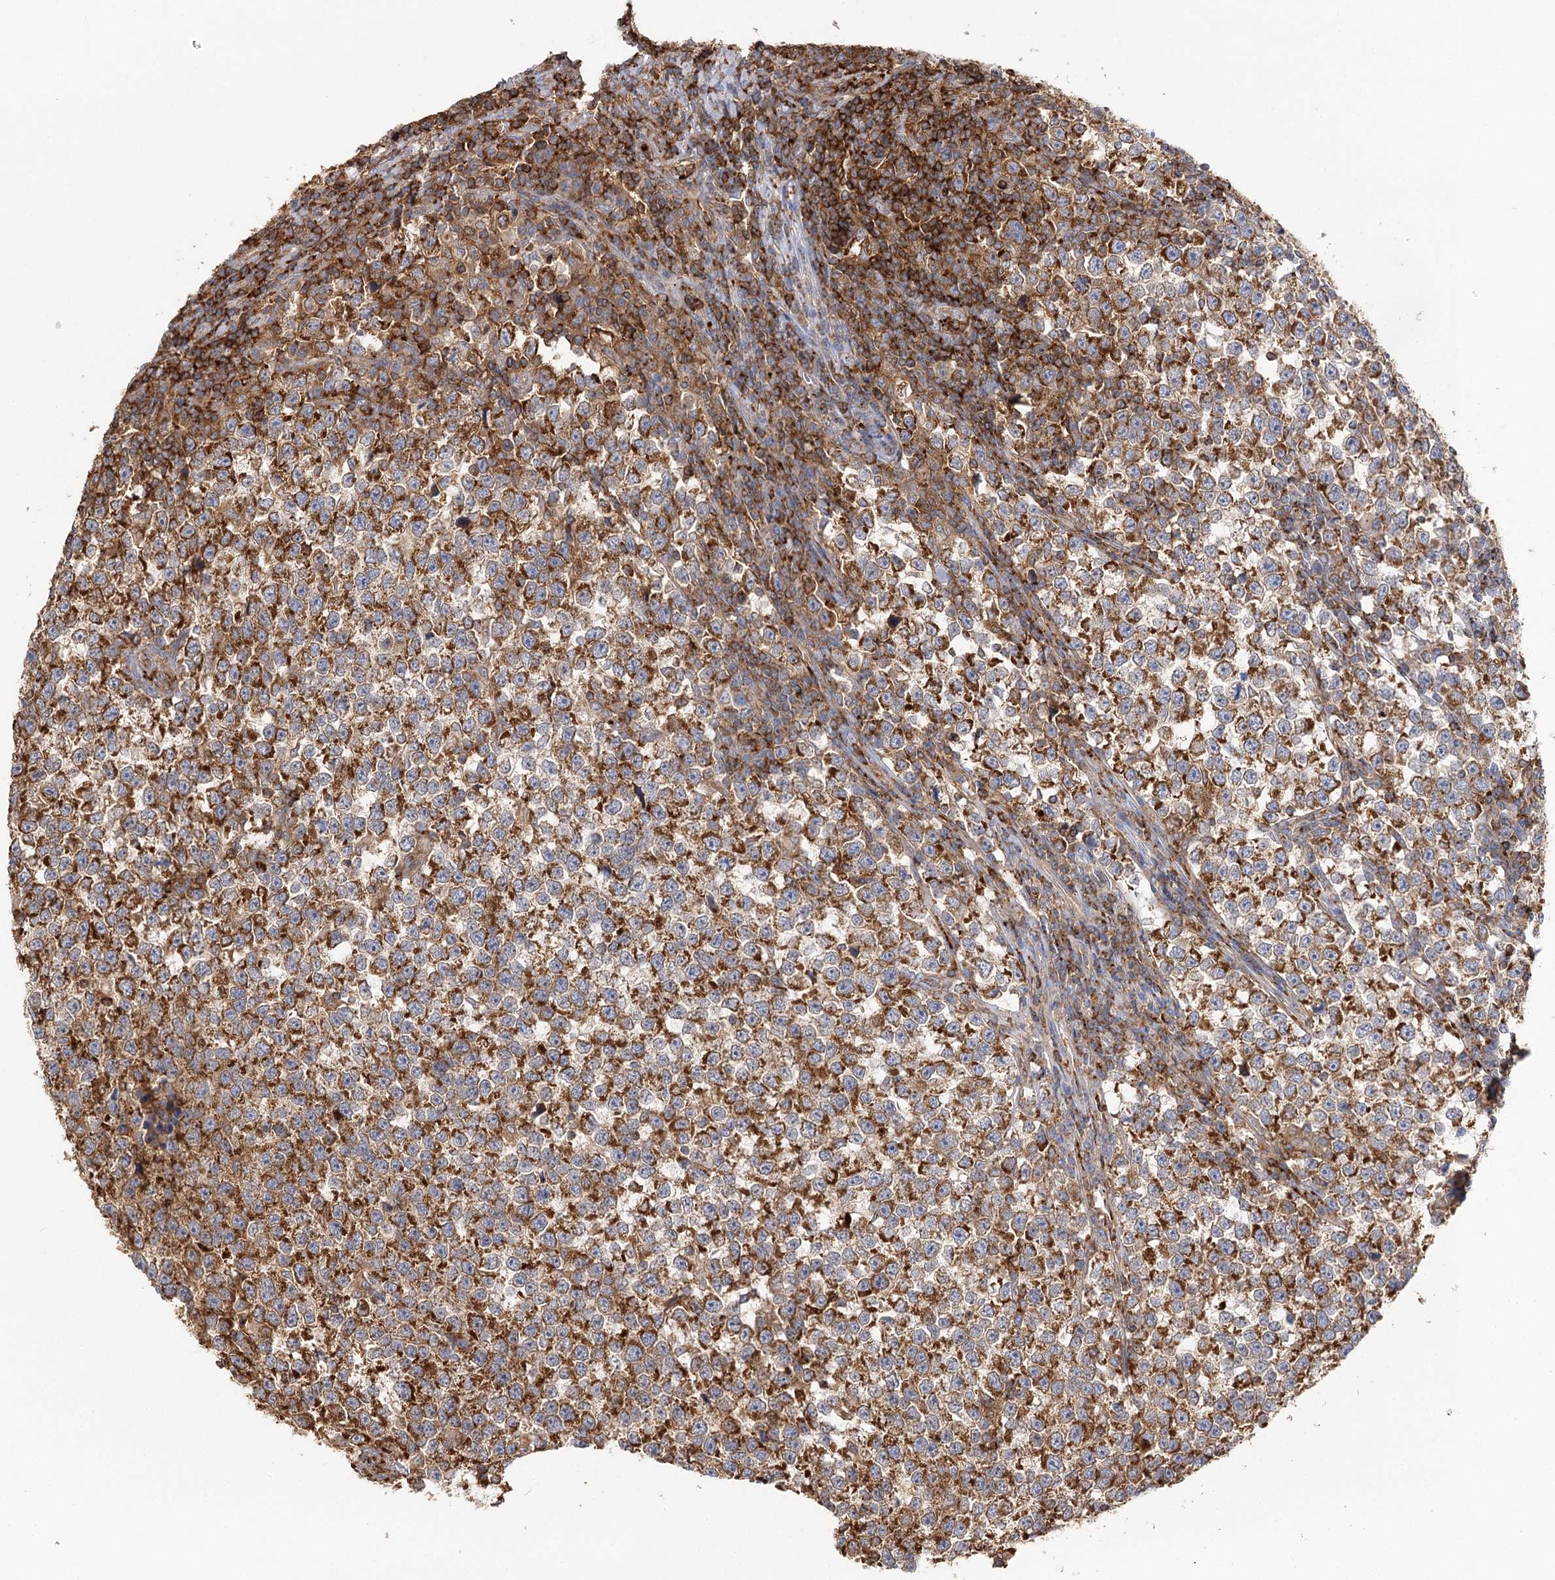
{"staining": {"intensity": "moderate", "quantity": ">75%", "location": "cytoplasmic/membranous"}, "tissue": "testis cancer", "cell_type": "Tumor cells", "image_type": "cancer", "snomed": [{"axis": "morphology", "description": "Normal tissue, NOS"}, {"axis": "morphology", "description": "Seminoma, NOS"}, {"axis": "topography", "description": "Testis"}], "caption": "Immunohistochemical staining of human testis cancer shows medium levels of moderate cytoplasmic/membranous protein expression in approximately >75% of tumor cells.", "gene": "SEC24B", "patient": {"sex": "male", "age": 43}}